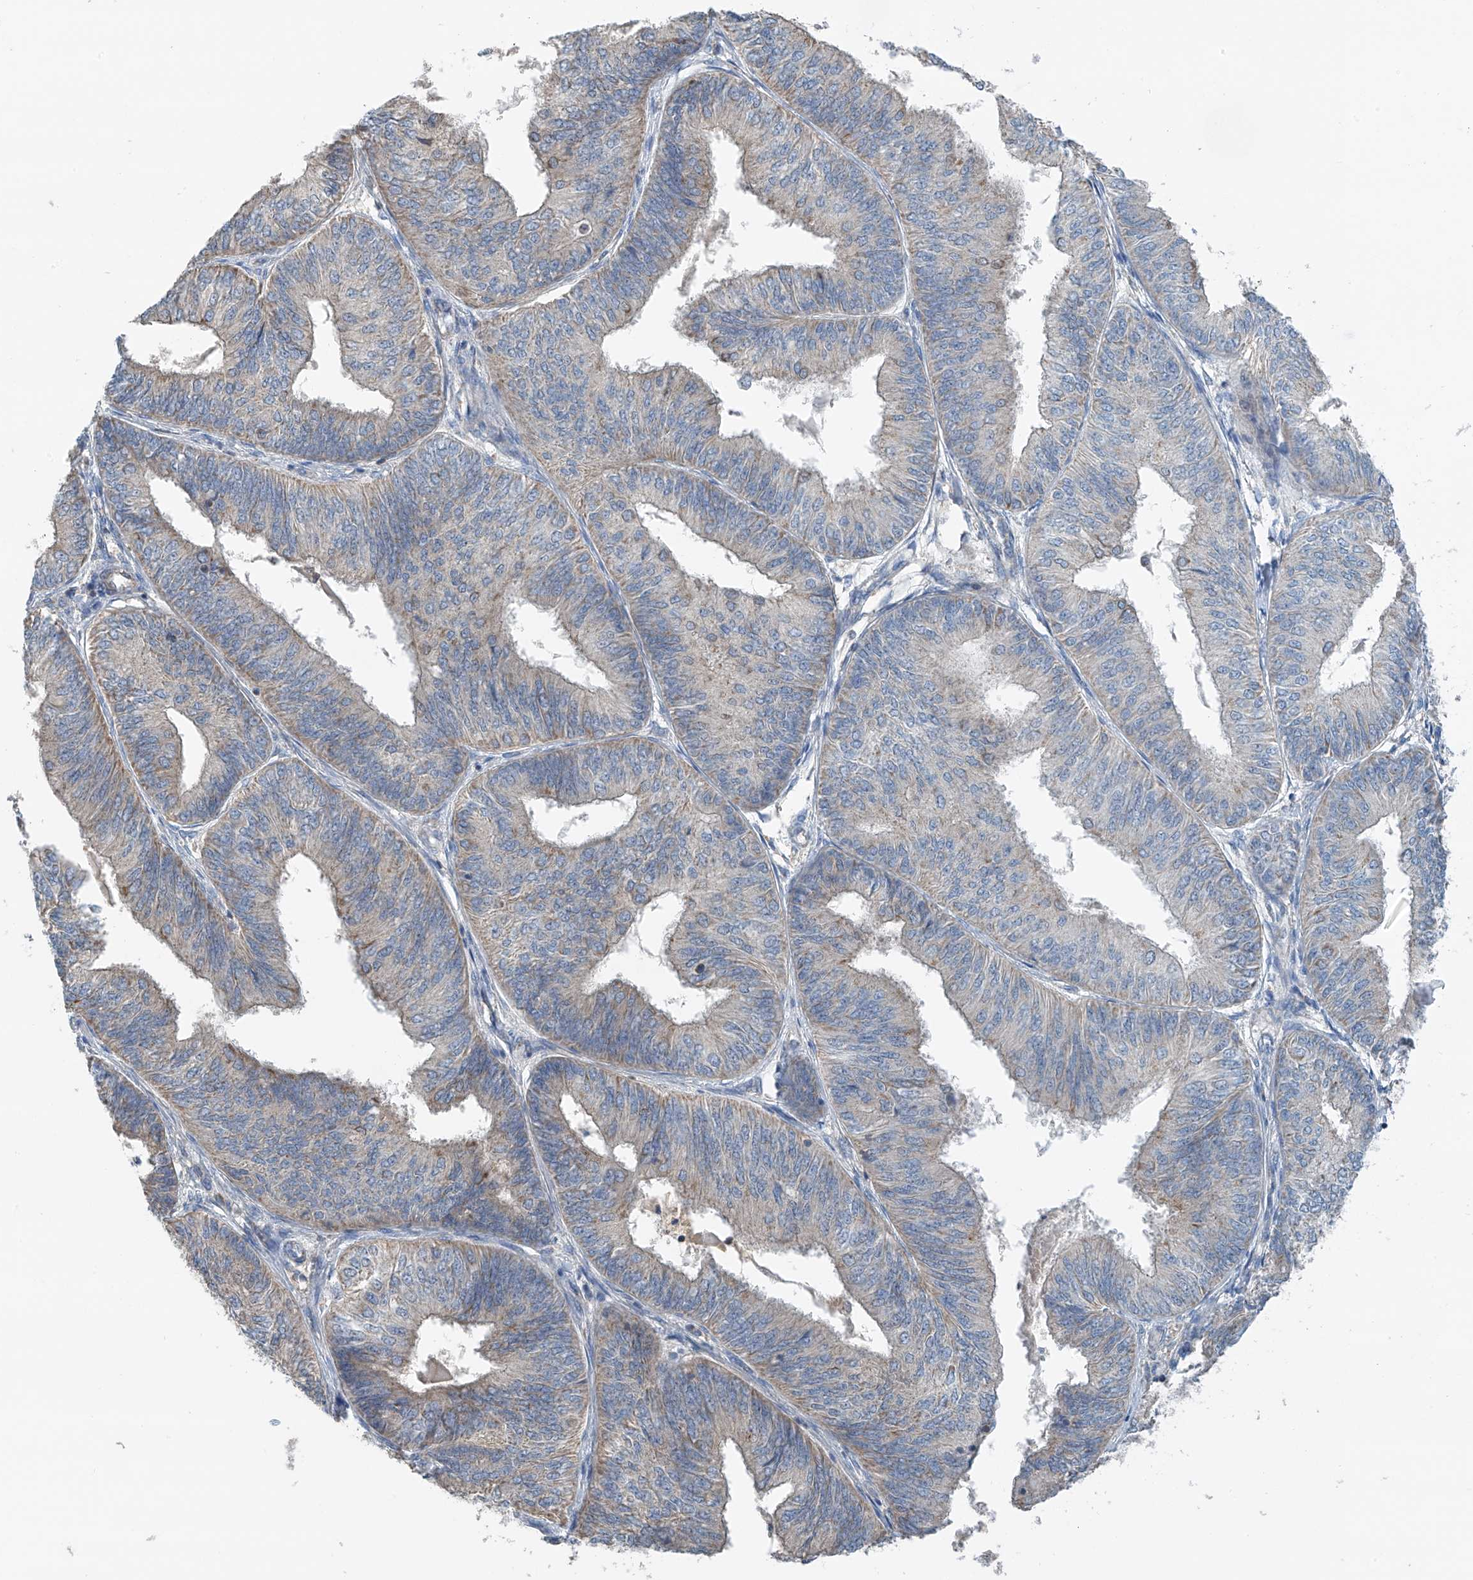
{"staining": {"intensity": "weak", "quantity": "25%-75%", "location": "cytoplasmic/membranous"}, "tissue": "endometrial cancer", "cell_type": "Tumor cells", "image_type": "cancer", "snomed": [{"axis": "morphology", "description": "Adenocarcinoma, NOS"}, {"axis": "topography", "description": "Endometrium"}], "caption": "Weak cytoplasmic/membranous protein positivity is identified in about 25%-75% of tumor cells in endometrial adenocarcinoma.", "gene": "SYN3", "patient": {"sex": "female", "age": 58}}